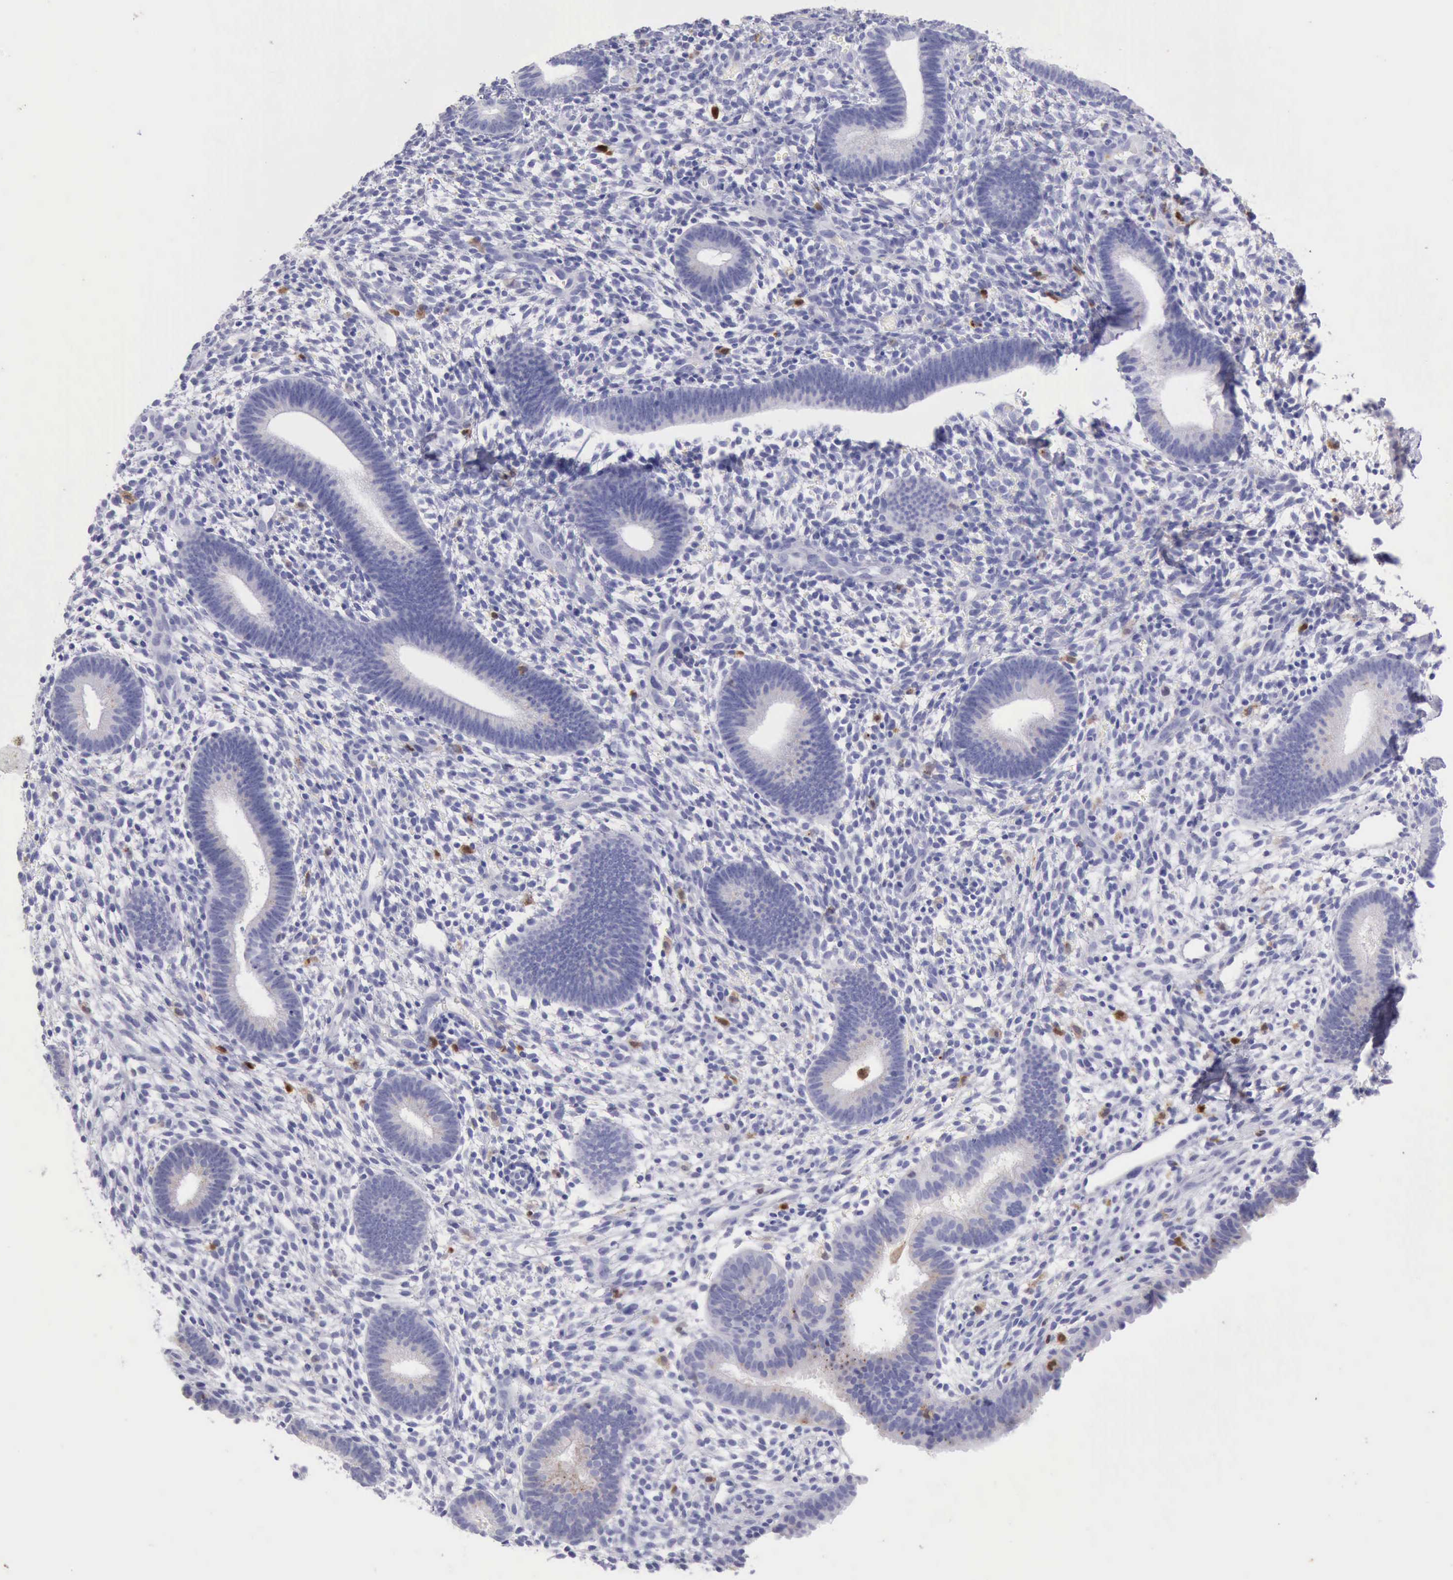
{"staining": {"intensity": "negative", "quantity": "none", "location": "none"}, "tissue": "endometrium", "cell_type": "Cells in endometrial stroma", "image_type": "normal", "snomed": [{"axis": "morphology", "description": "Normal tissue, NOS"}, {"axis": "topography", "description": "Smooth muscle"}, {"axis": "topography", "description": "Endometrium"}], "caption": "Immunohistochemistry micrograph of normal endometrium: human endometrium stained with DAB shows no significant protein staining in cells in endometrial stroma.", "gene": "CSTA", "patient": {"sex": "female", "age": 57}}